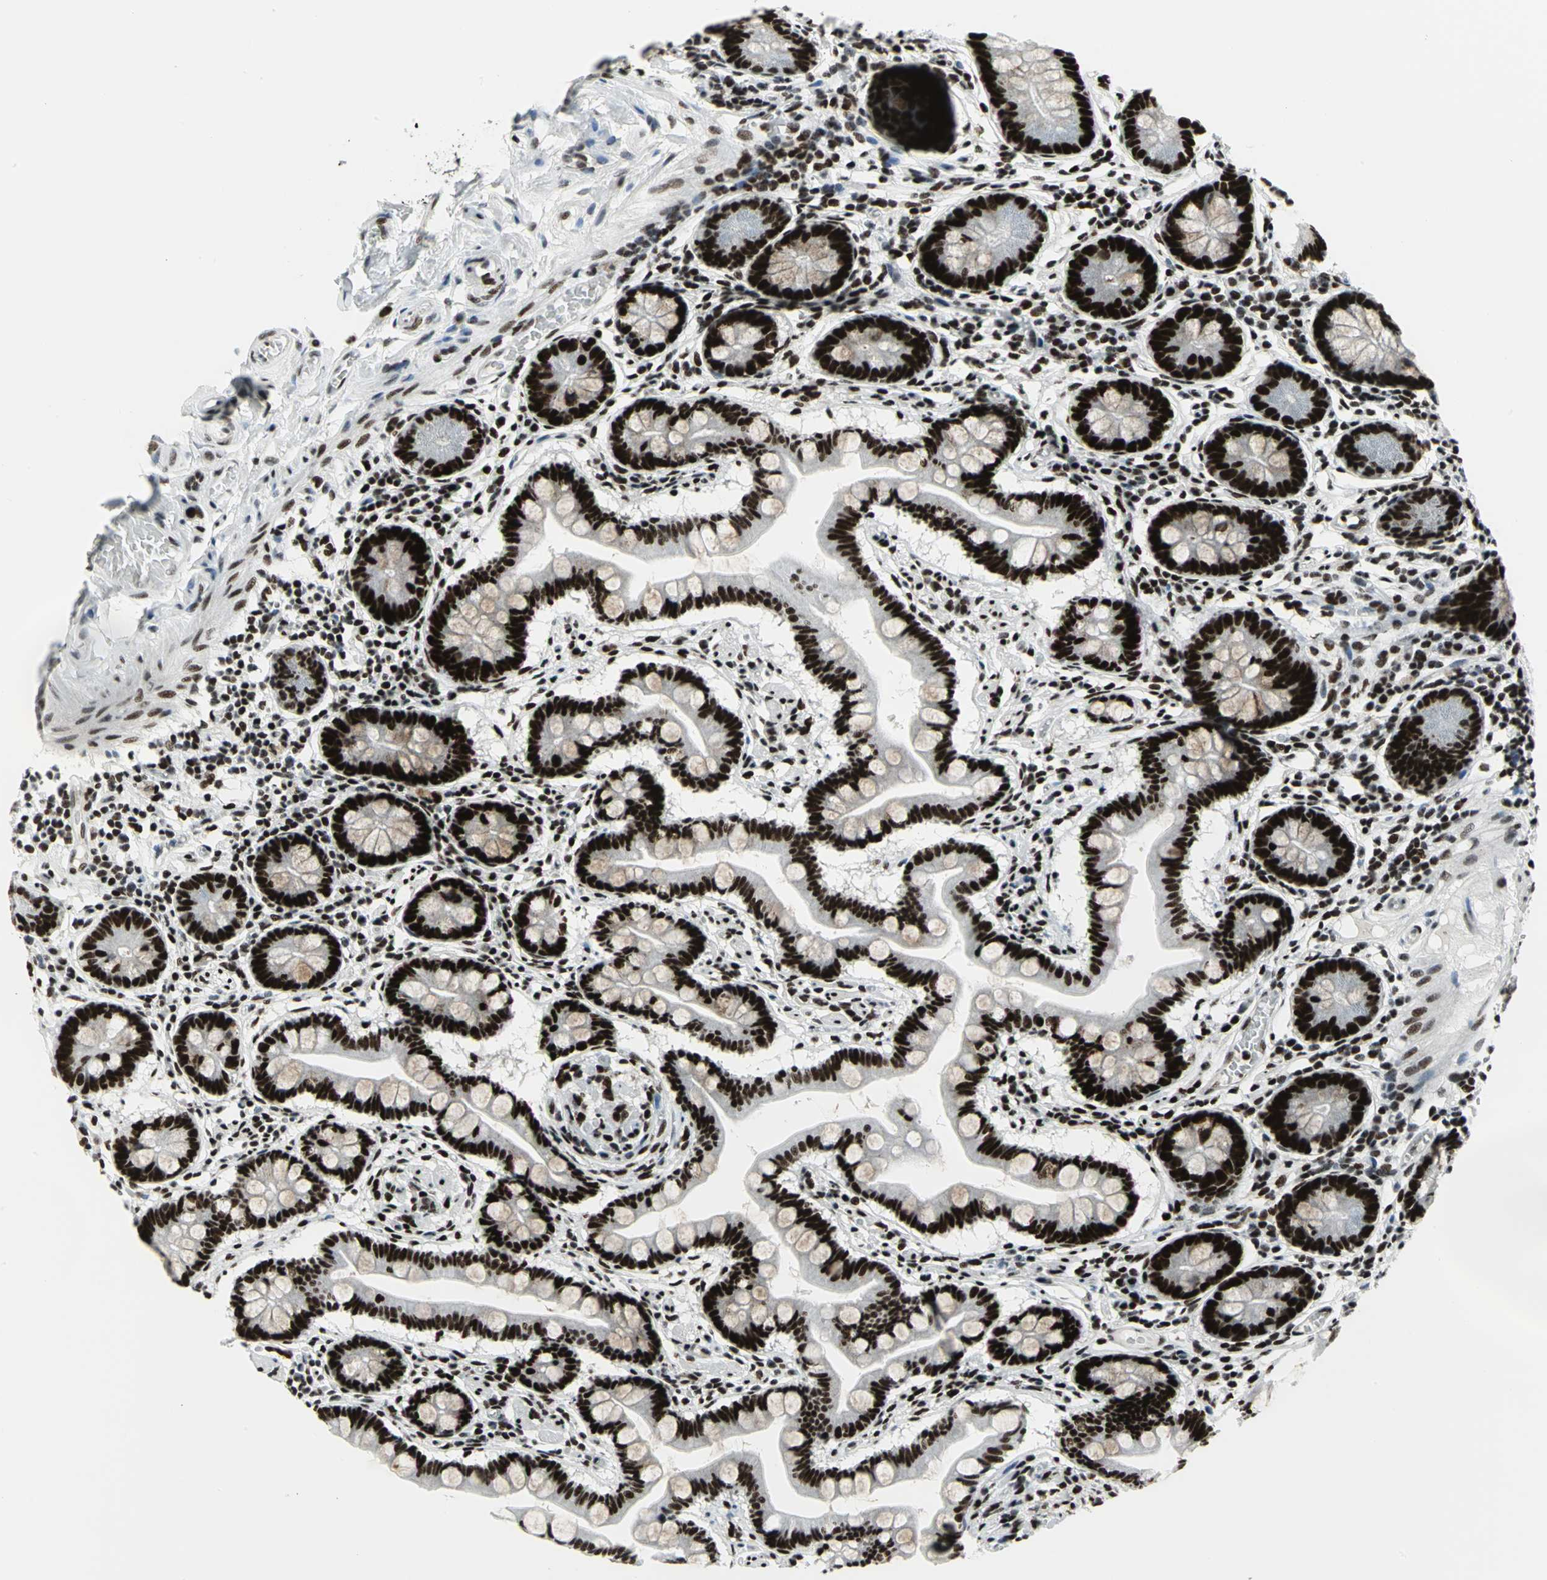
{"staining": {"intensity": "strong", "quantity": ">75%", "location": "cytoplasmic/membranous,nuclear"}, "tissue": "small intestine", "cell_type": "Glandular cells", "image_type": "normal", "snomed": [{"axis": "morphology", "description": "Normal tissue, NOS"}, {"axis": "topography", "description": "Small intestine"}], "caption": "This photomicrograph demonstrates immunohistochemistry (IHC) staining of unremarkable small intestine, with high strong cytoplasmic/membranous,nuclear expression in about >75% of glandular cells.", "gene": "SMARCA4", "patient": {"sex": "male", "age": 41}}